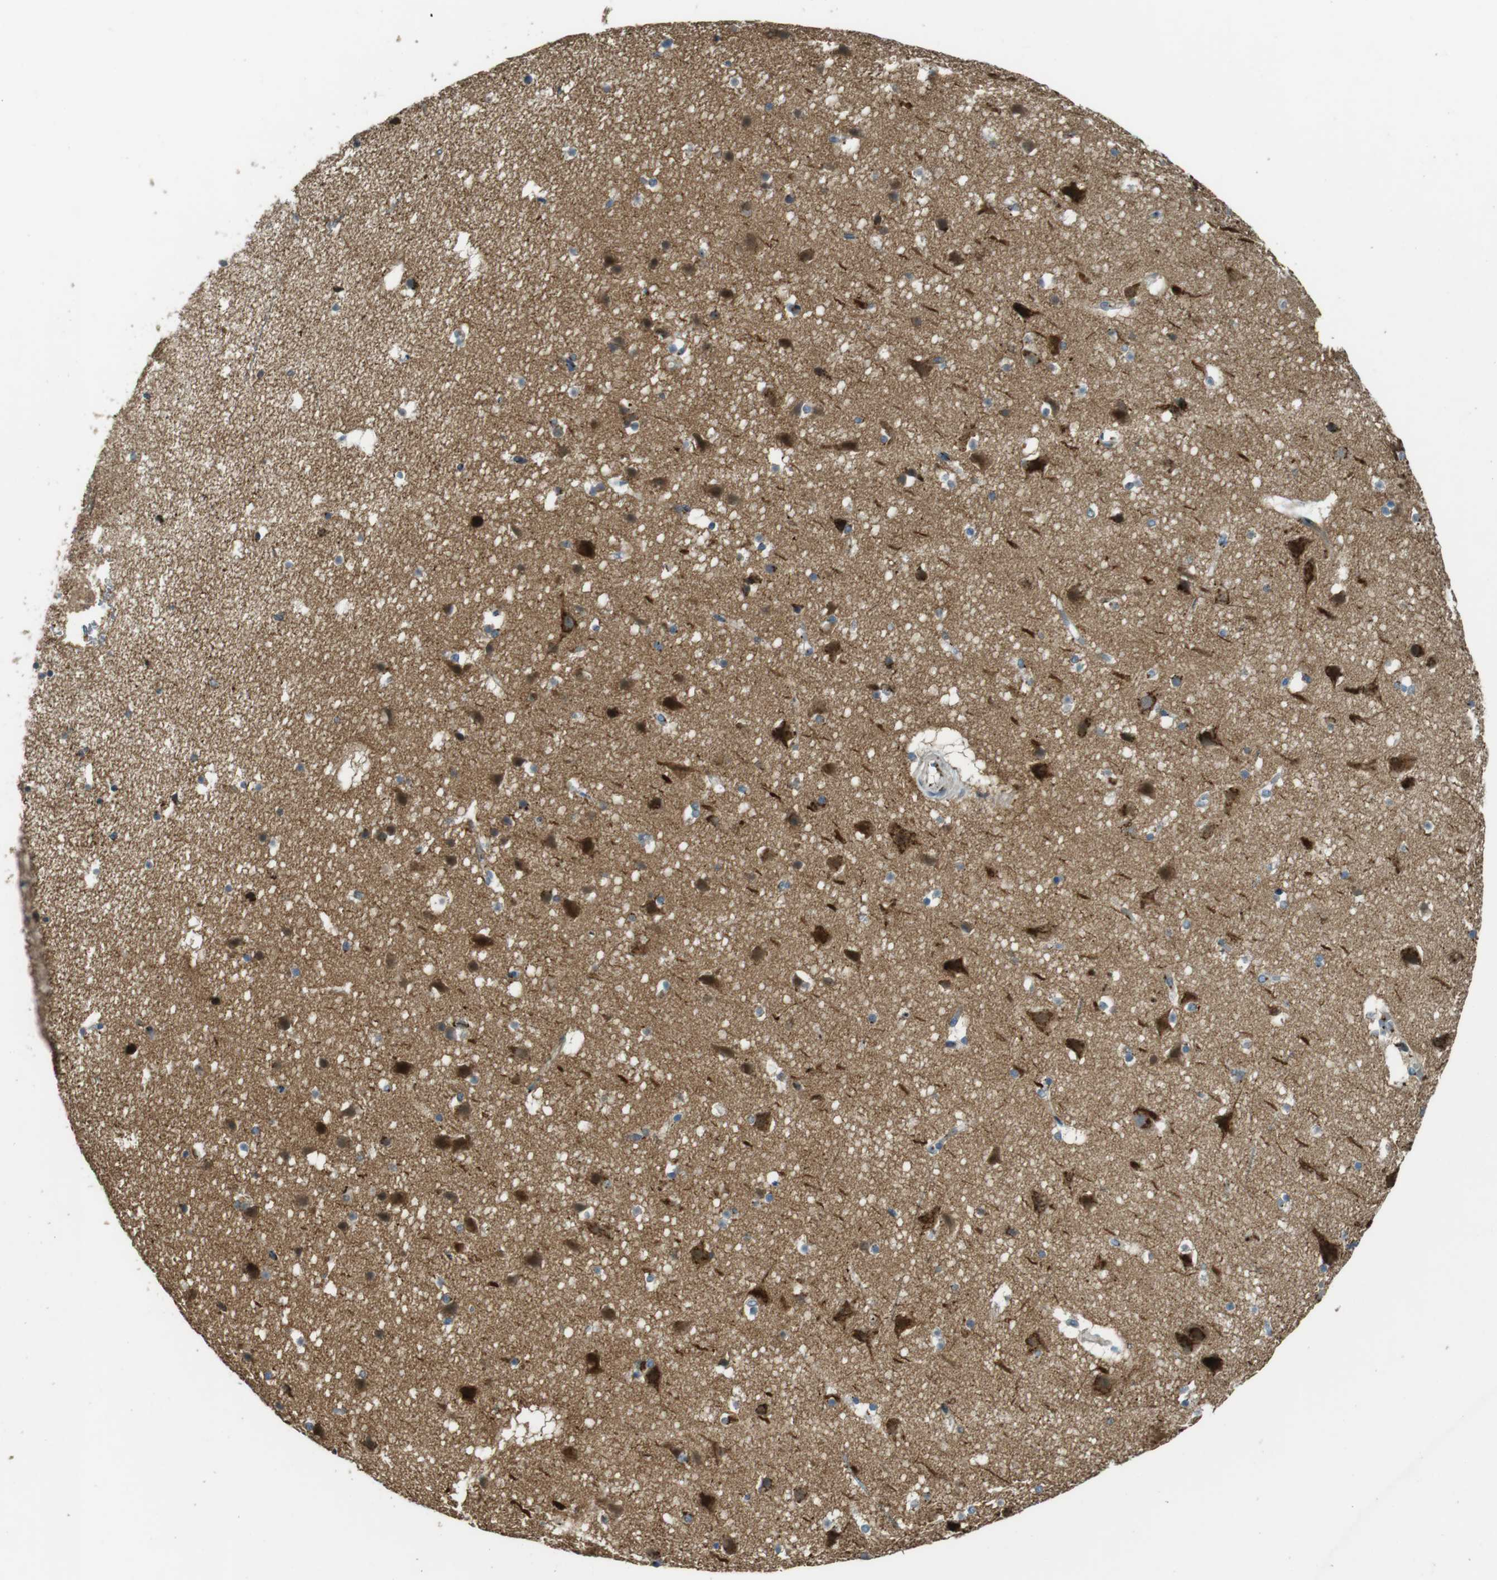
{"staining": {"intensity": "moderate", "quantity": "25%-75%", "location": "cytoplasmic/membranous"}, "tissue": "cerebral cortex", "cell_type": "Endothelial cells", "image_type": "normal", "snomed": [{"axis": "morphology", "description": "Normal tissue, NOS"}, {"axis": "topography", "description": "Cerebral cortex"}], "caption": "Immunohistochemistry of benign cerebral cortex displays medium levels of moderate cytoplasmic/membranous positivity in approximately 25%-75% of endothelial cells.", "gene": "TMEM115", "patient": {"sex": "male", "age": 45}}